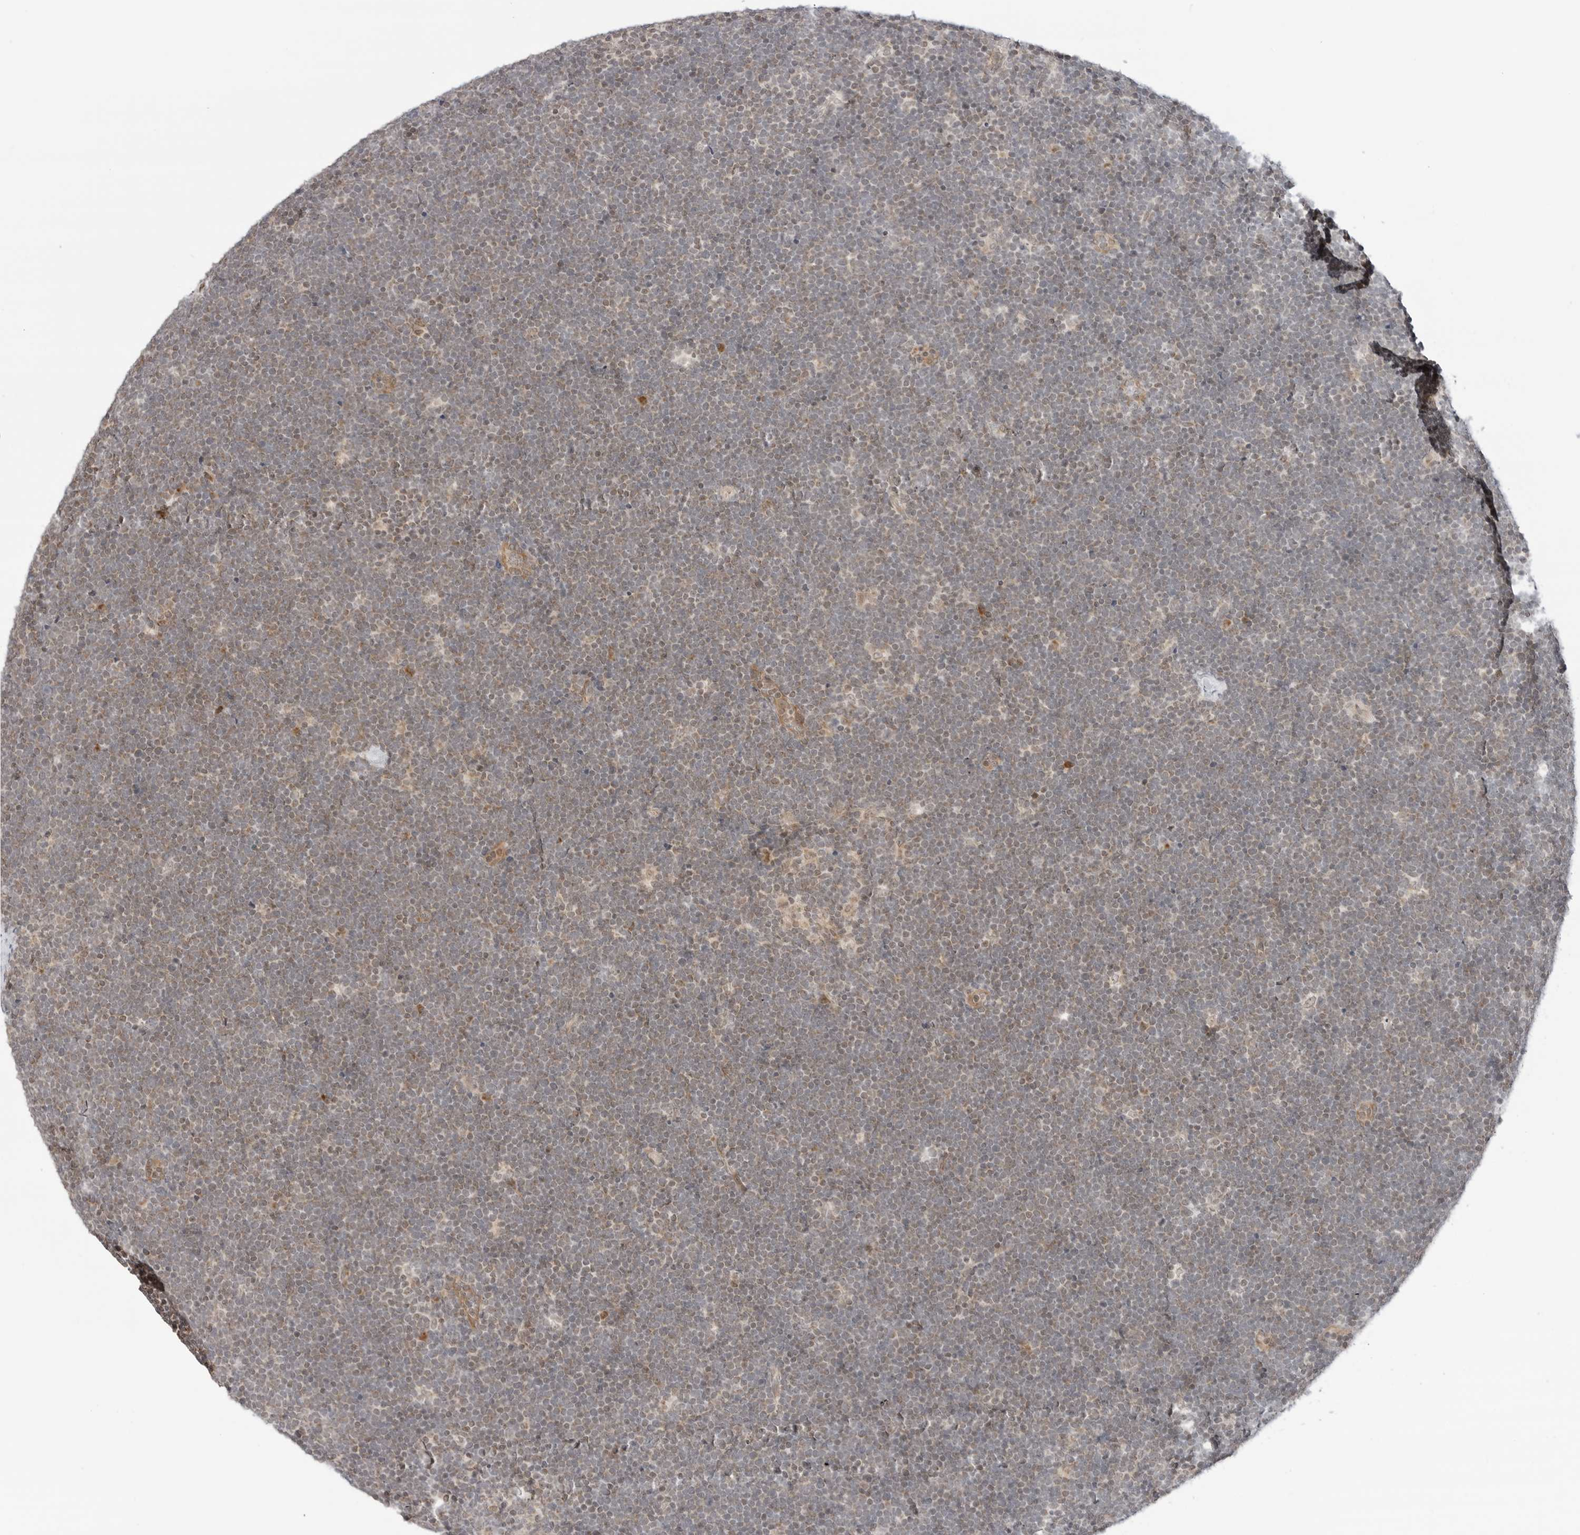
{"staining": {"intensity": "negative", "quantity": "none", "location": "none"}, "tissue": "lymphoma", "cell_type": "Tumor cells", "image_type": "cancer", "snomed": [{"axis": "morphology", "description": "Malignant lymphoma, non-Hodgkin's type, High grade"}, {"axis": "topography", "description": "Lymph node"}], "caption": "An image of high-grade malignant lymphoma, non-Hodgkin's type stained for a protein displays no brown staining in tumor cells.", "gene": "POLR3GL", "patient": {"sex": "male", "age": 13}}